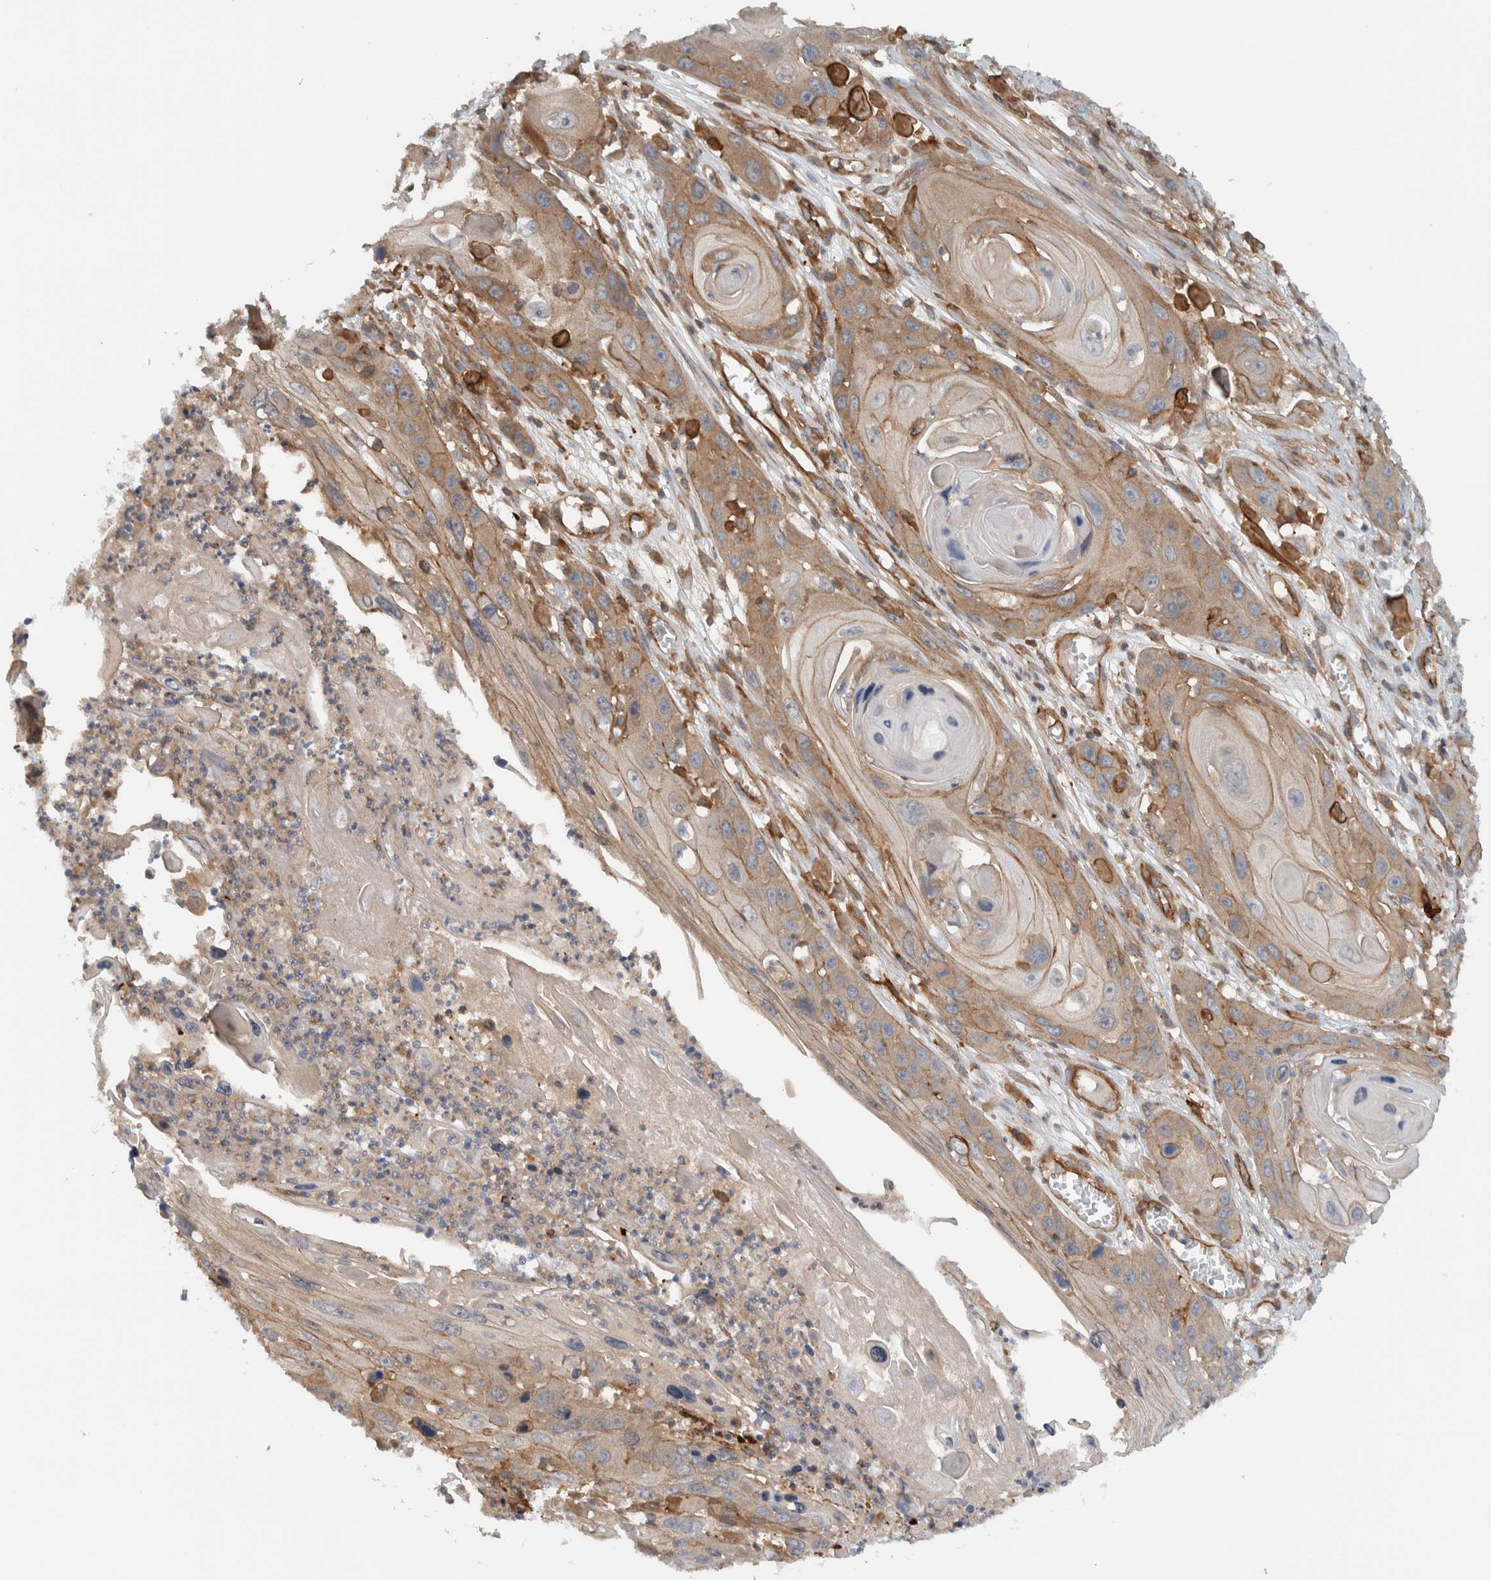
{"staining": {"intensity": "moderate", "quantity": "25%-75%", "location": "cytoplasmic/membranous"}, "tissue": "skin cancer", "cell_type": "Tumor cells", "image_type": "cancer", "snomed": [{"axis": "morphology", "description": "Squamous cell carcinoma, NOS"}, {"axis": "topography", "description": "Skin"}], "caption": "Immunohistochemical staining of skin cancer (squamous cell carcinoma) displays medium levels of moderate cytoplasmic/membranous protein expression in approximately 25%-75% of tumor cells. (brown staining indicates protein expression, while blue staining denotes nuclei).", "gene": "MPRIP", "patient": {"sex": "male", "age": 55}}